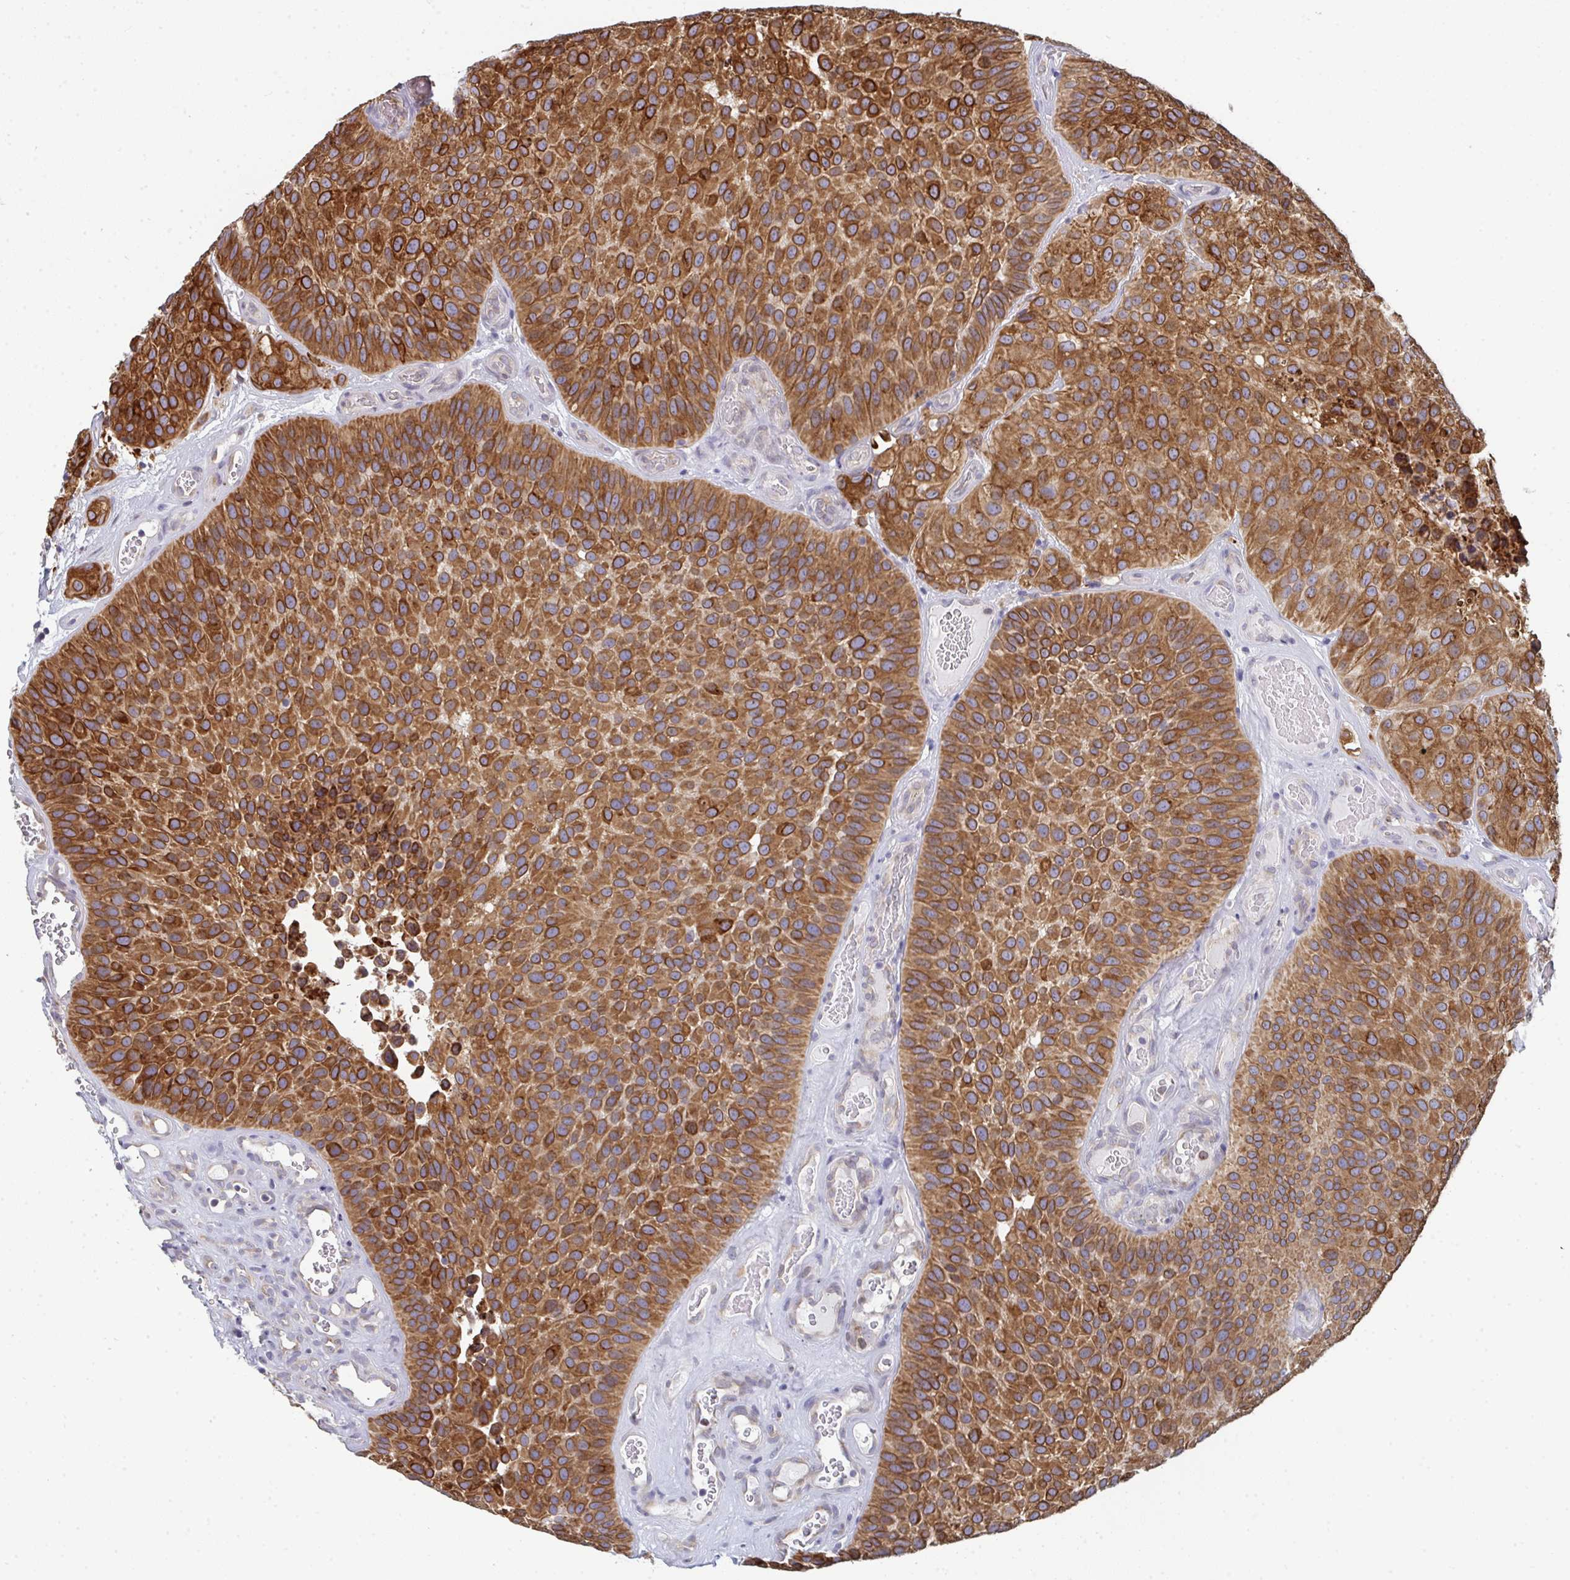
{"staining": {"intensity": "strong", "quantity": ">75%", "location": "cytoplasmic/membranous"}, "tissue": "urothelial cancer", "cell_type": "Tumor cells", "image_type": "cancer", "snomed": [{"axis": "morphology", "description": "Urothelial carcinoma, Low grade"}, {"axis": "topography", "description": "Urinary bladder"}], "caption": "An IHC micrograph of tumor tissue is shown. Protein staining in brown labels strong cytoplasmic/membranous positivity in urothelial cancer within tumor cells.", "gene": "LYSMD4", "patient": {"sex": "male", "age": 76}}